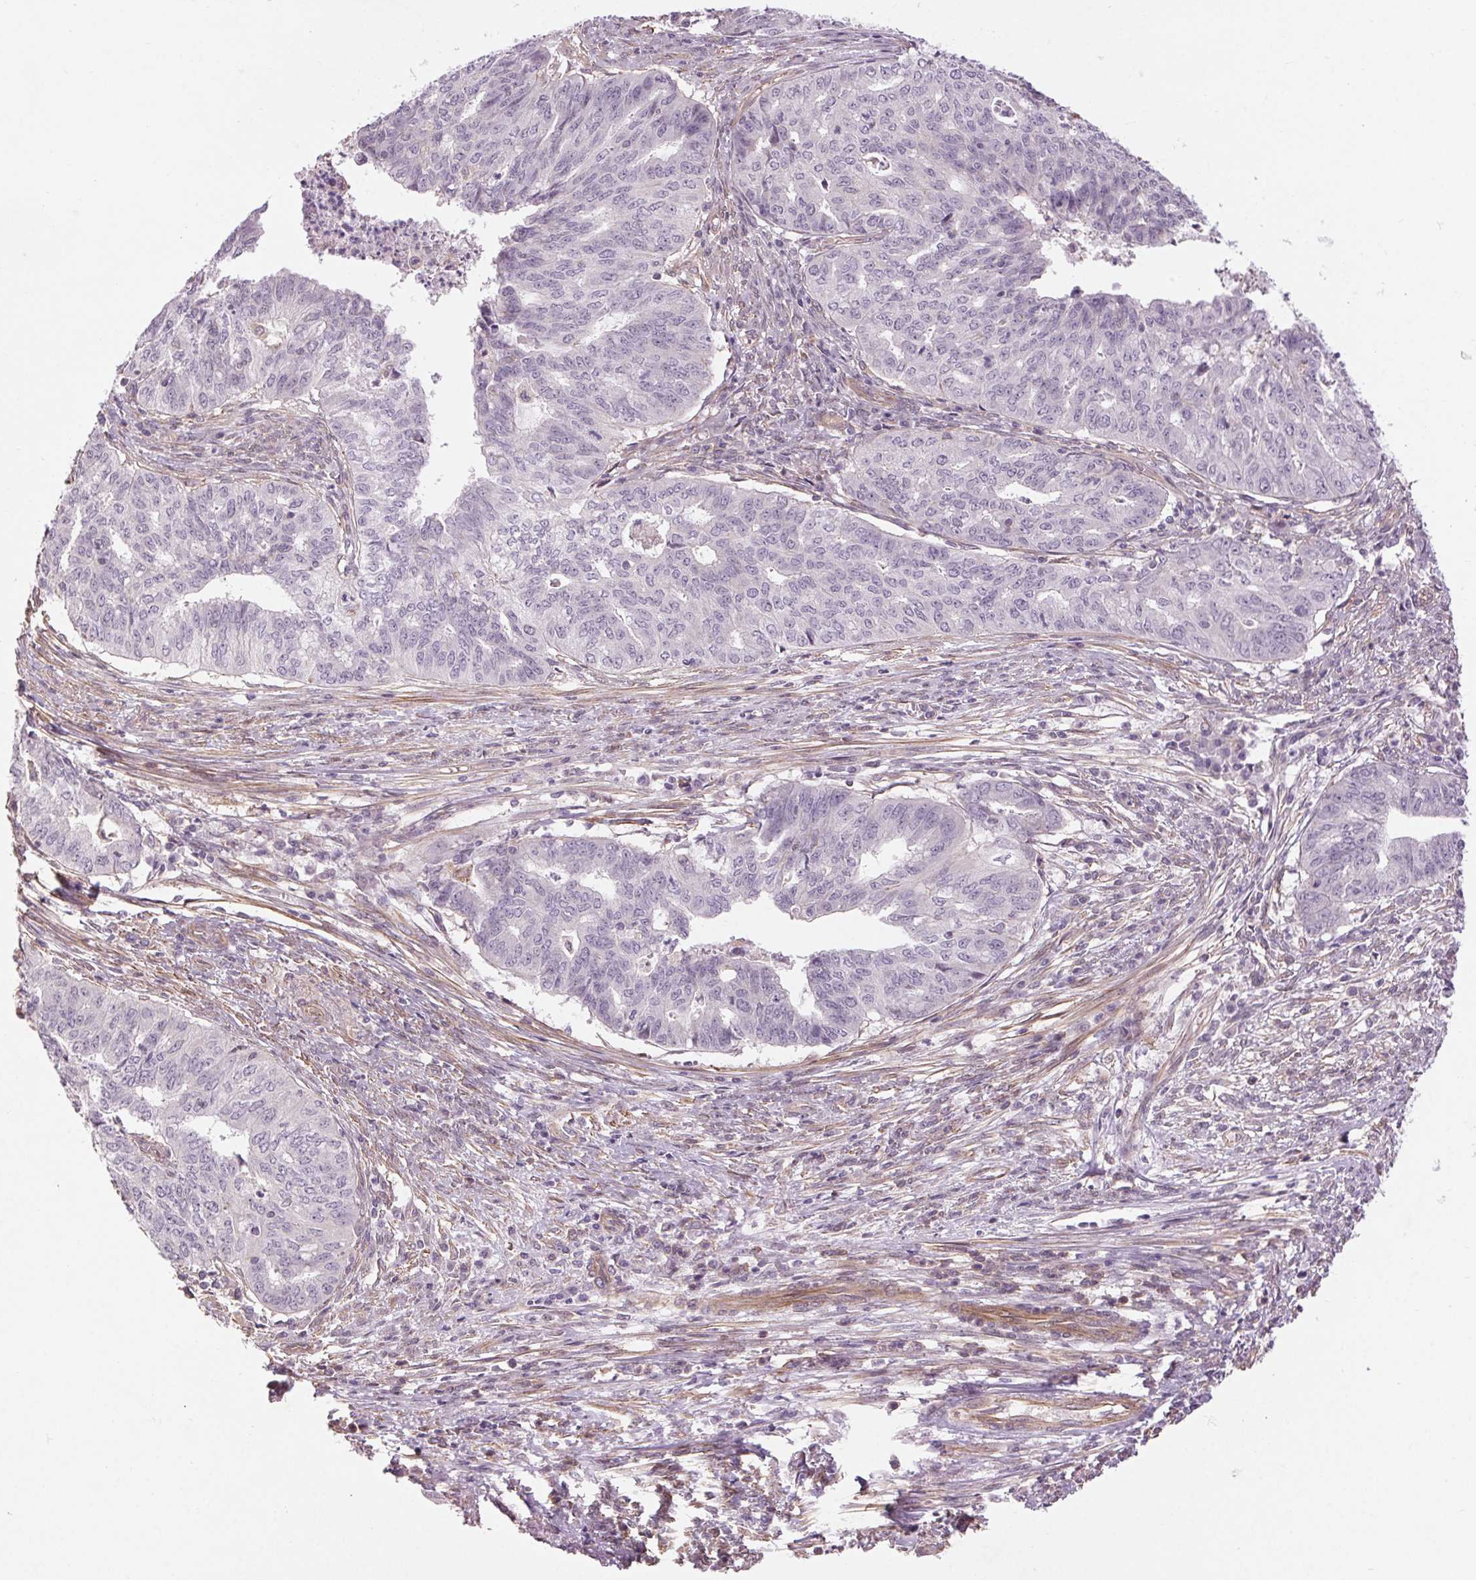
{"staining": {"intensity": "negative", "quantity": "none", "location": "none"}, "tissue": "endometrial cancer", "cell_type": "Tumor cells", "image_type": "cancer", "snomed": [{"axis": "morphology", "description": "Adenocarcinoma, NOS"}, {"axis": "topography", "description": "Endometrium"}], "caption": "Immunohistochemistry (IHC) micrograph of neoplastic tissue: endometrial cancer stained with DAB shows no significant protein expression in tumor cells.", "gene": "CCSER1", "patient": {"sex": "female", "age": 79}}